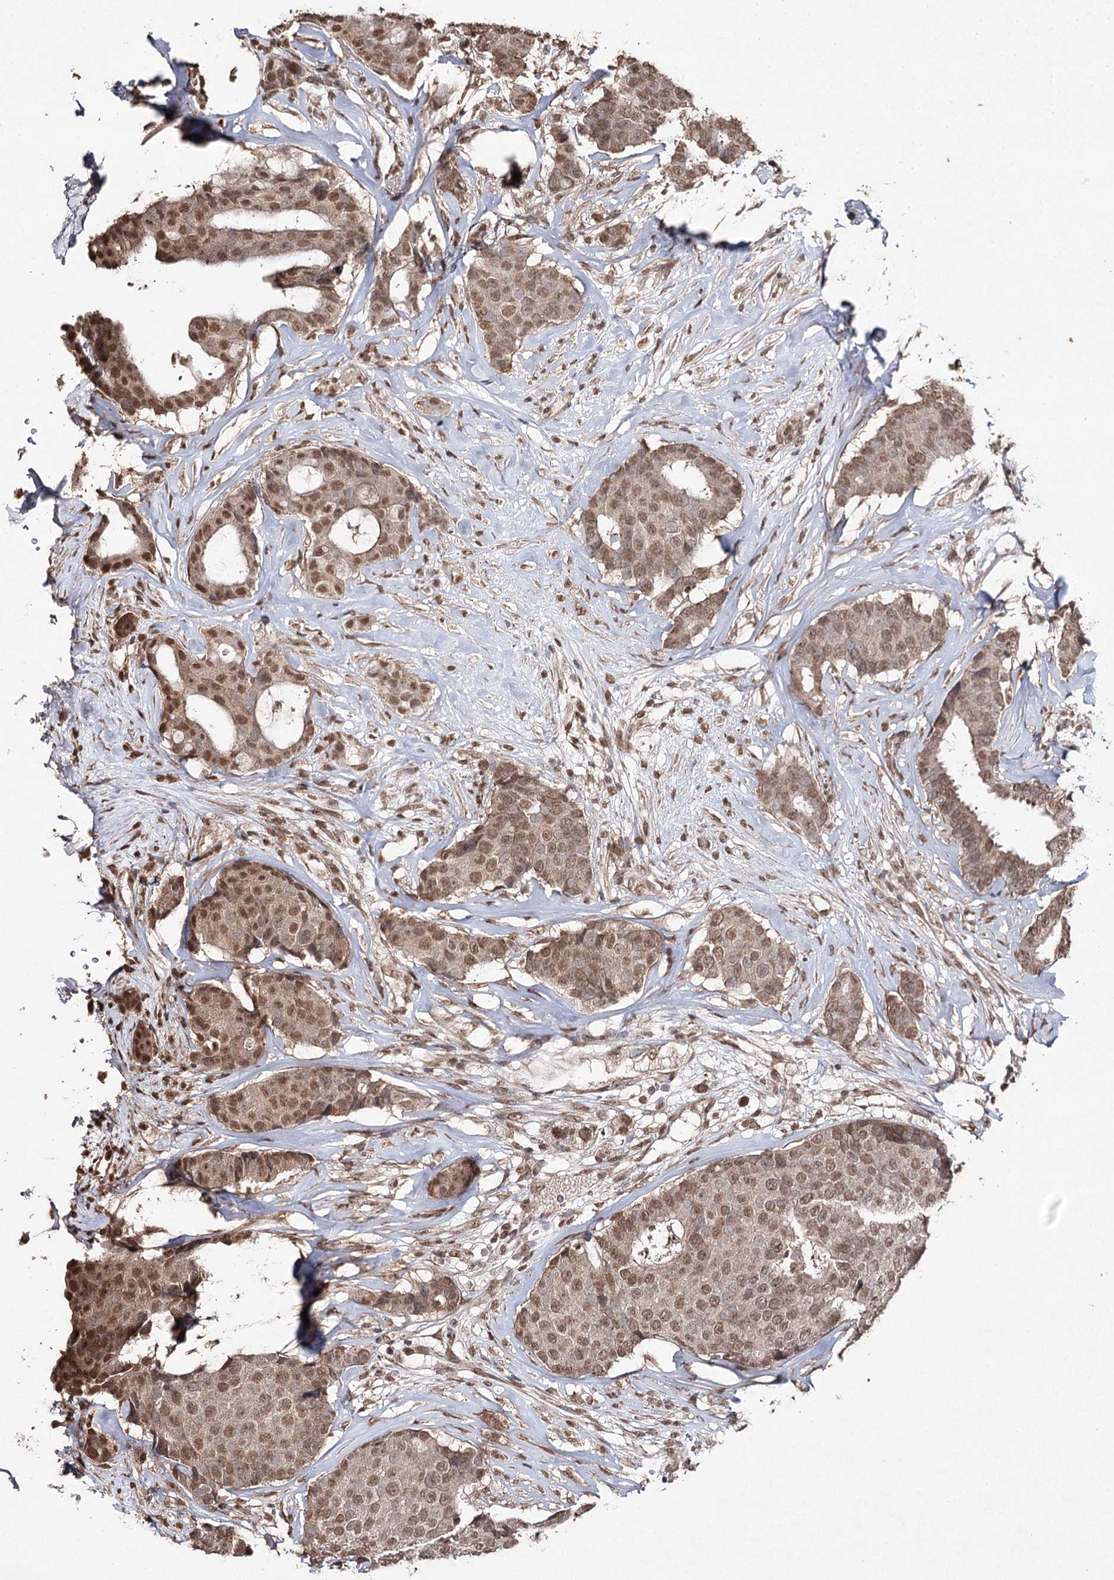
{"staining": {"intensity": "moderate", "quantity": ">75%", "location": "nuclear"}, "tissue": "breast cancer", "cell_type": "Tumor cells", "image_type": "cancer", "snomed": [{"axis": "morphology", "description": "Duct carcinoma"}, {"axis": "topography", "description": "Breast"}], "caption": "Immunohistochemical staining of breast infiltrating ductal carcinoma displays medium levels of moderate nuclear protein positivity in approximately >75% of tumor cells.", "gene": "ATG14", "patient": {"sex": "female", "age": 75}}